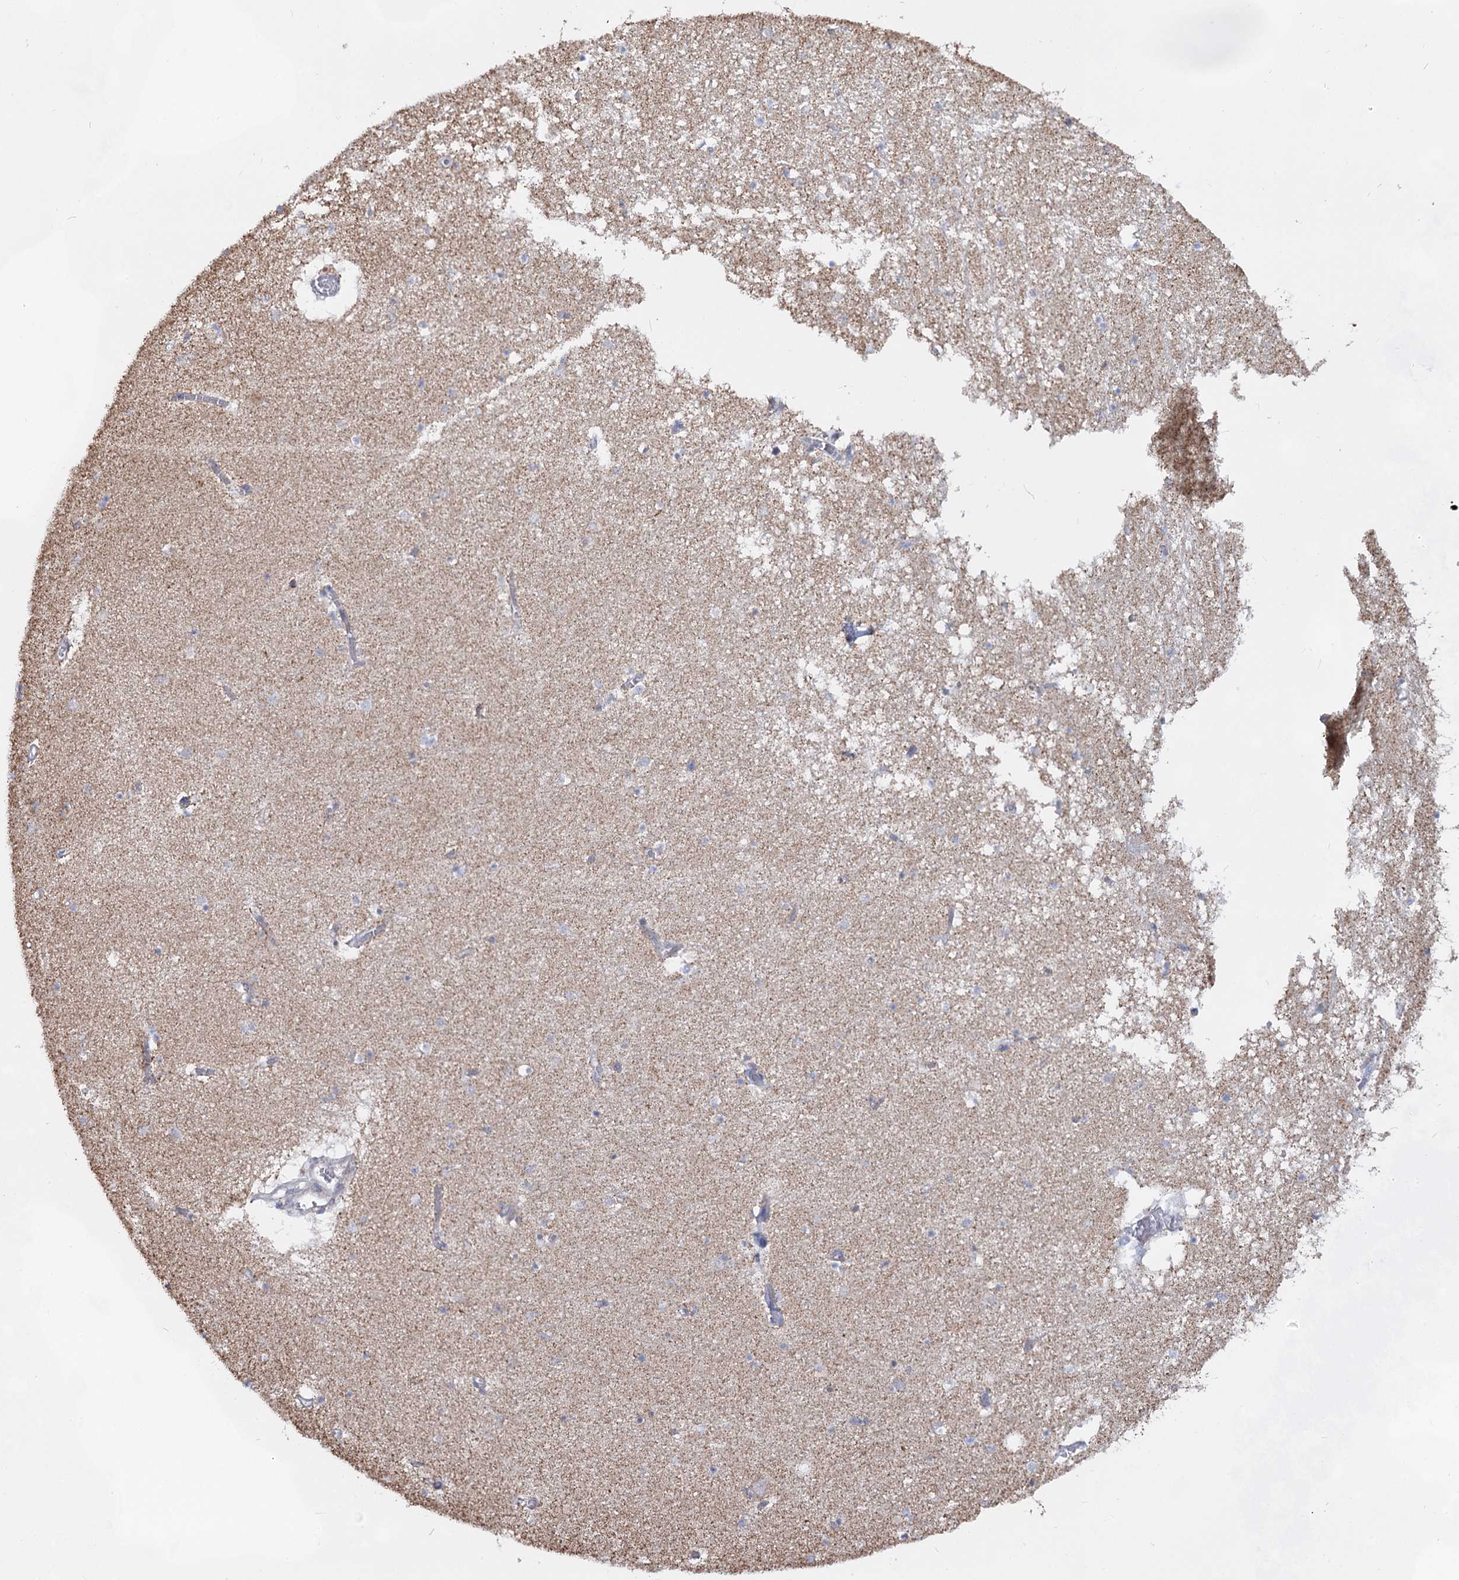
{"staining": {"intensity": "weak", "quantity": "<25%", "location": "cytoplasmic/membranous"}, "tissue": "hippocampus", "cell_type": "Glial cells", "image_type": "normal", "snomed": [{"axis": "morphology", "description": "Normal tissue, NOS"}, {"axis": "topography", "description": "Hippocampus"}], "caption": "Normal hippocampus was stained to show a protein in brown. There is no significant positivity in glial cells. (DAB immunohistochemistry (IHC), high magnification).", "gene": "CCDC73", "patient": {"sex": "male", "age": 70}}